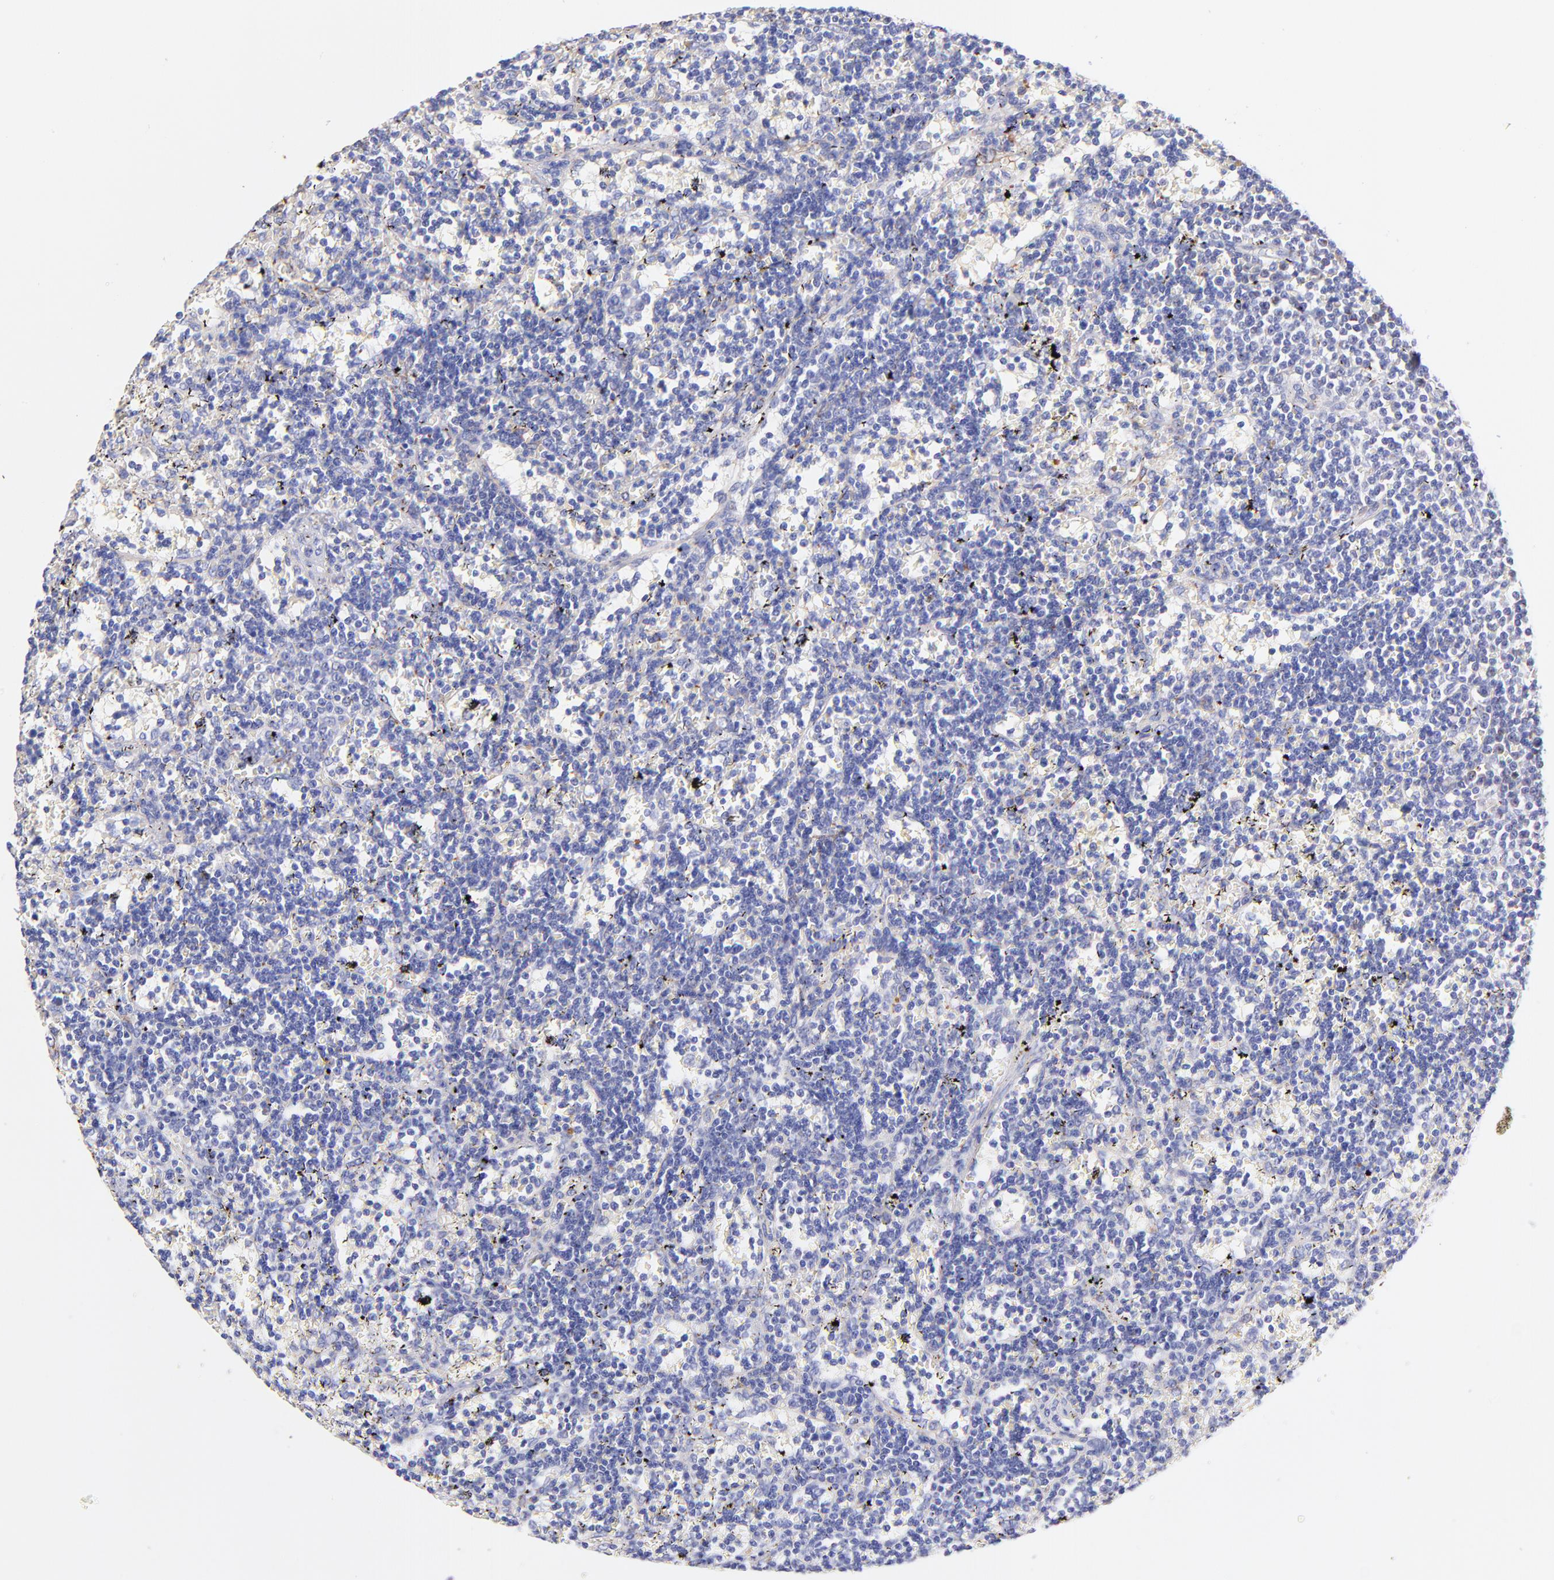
{"staining": {"intensity": "negative", "quantity": "none", "location": "none"}, "tissue": "lymphoma", "cell_type": "Tumor cells", "image_type": "cancer", "snomed": [{"axis": "morphology", "description": "Malignant lymphoma, non-Hodgkin's type, Low grade"}, {"axis": "topography", "description": "Spleen"}], "caption": "Immunohistochemistry (IHC) image of neoplastic tissue: malignant lymphoma, non-Hodgkin's type (low-grade) stained with DAB (3,3'-diaminobenzidine) exhibits no significant protein positivity in tumor cells.", "gene": "SPARC", "patient": {"sex": "male", "age": 60}}